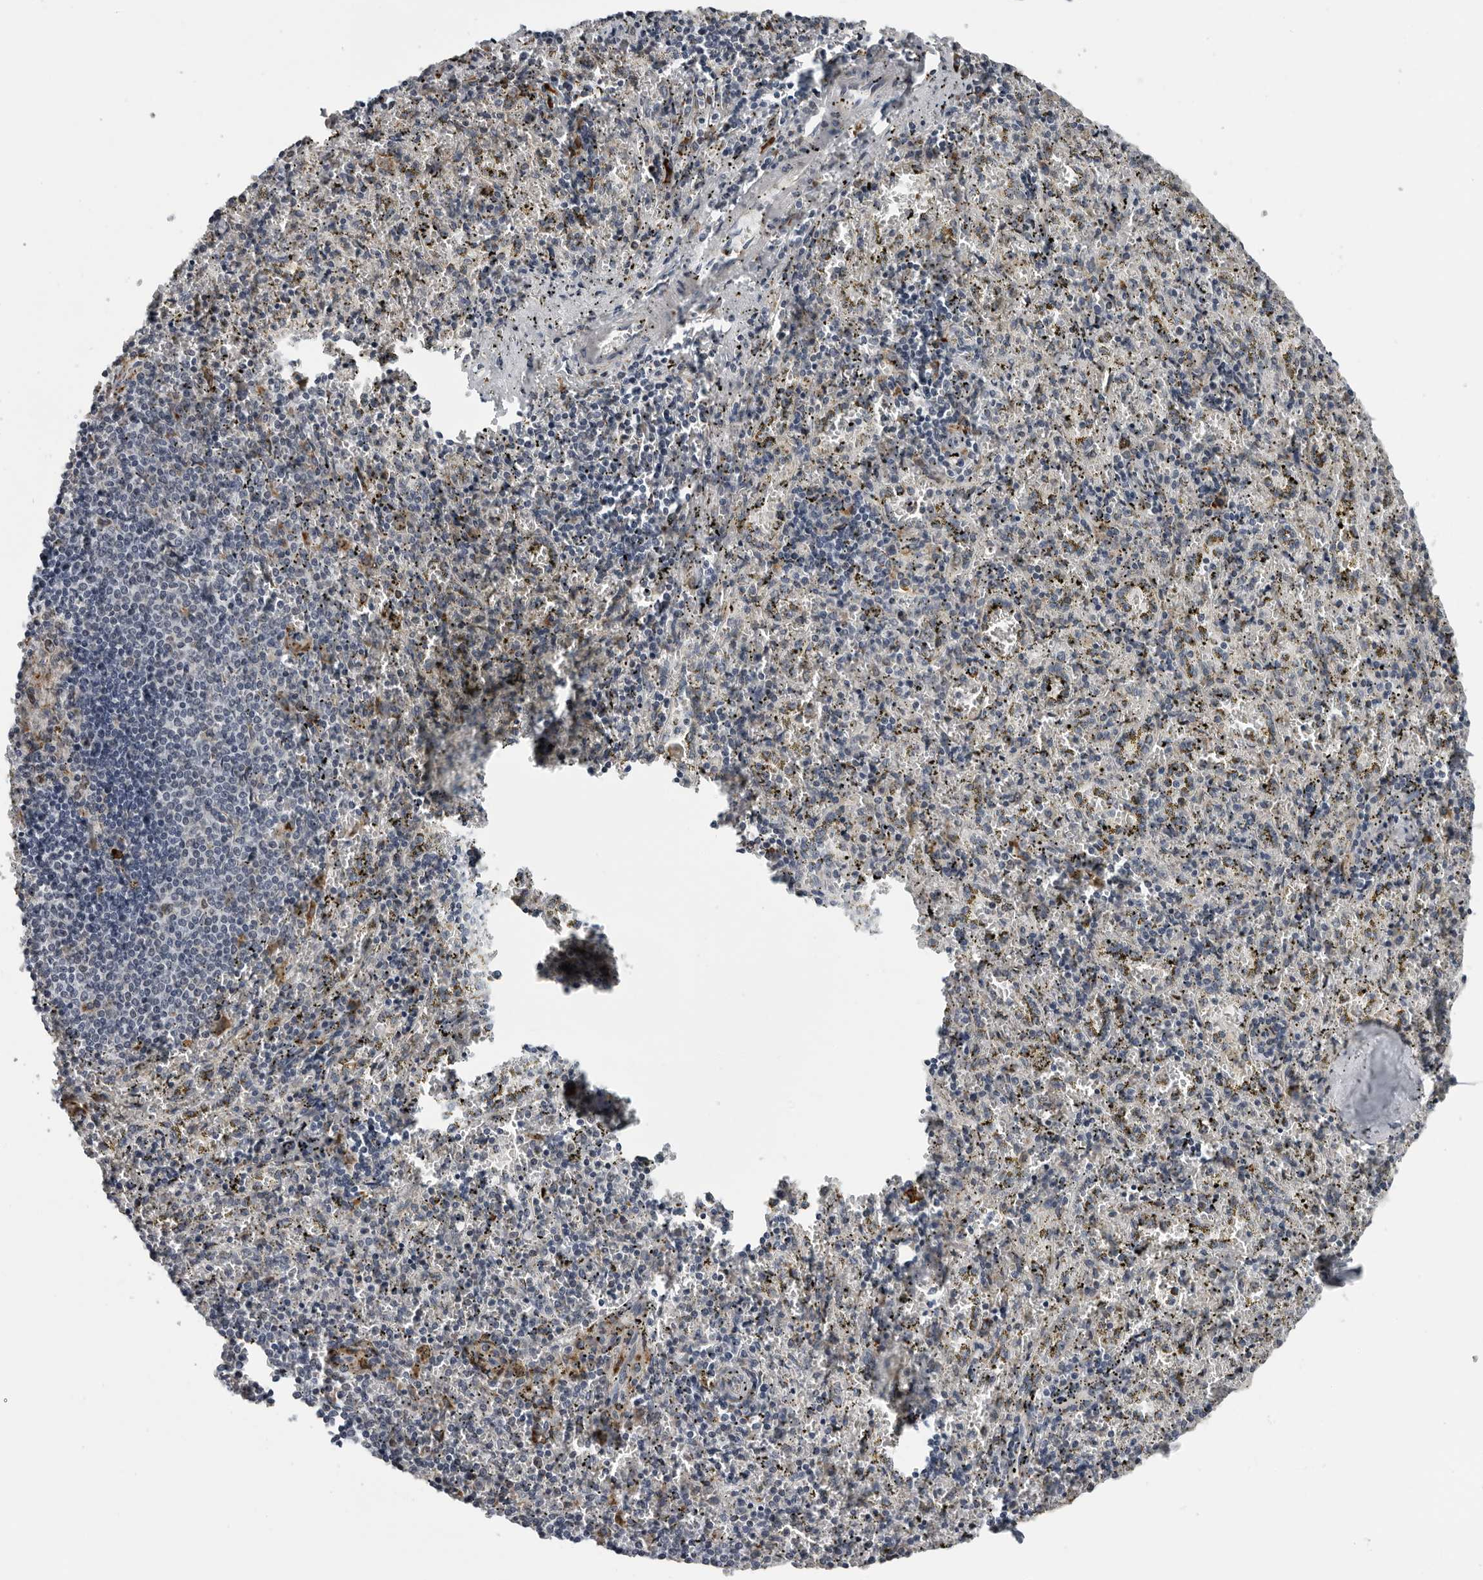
{"staining": {"intensity": "negative", "quantity": "none", "location": "none"}, "tissue": "spleen", "cell_type": "Cells in red pulp", "image_type": "normal", "snomed": [{"axis": "morphology", "description": "Normal tissue, NOS"}, {"axis": "topography", "description": "Spleen"}], "caption": "DAB (3,3'-diaminobenzidine) immunohistochemical staining of unremarkable spleen reveals no significant positivity in cells in red pulp. Nuclei are stained in blue.", "gene": "ALPK2", "patient": {"sex": "male", "age": 11}}